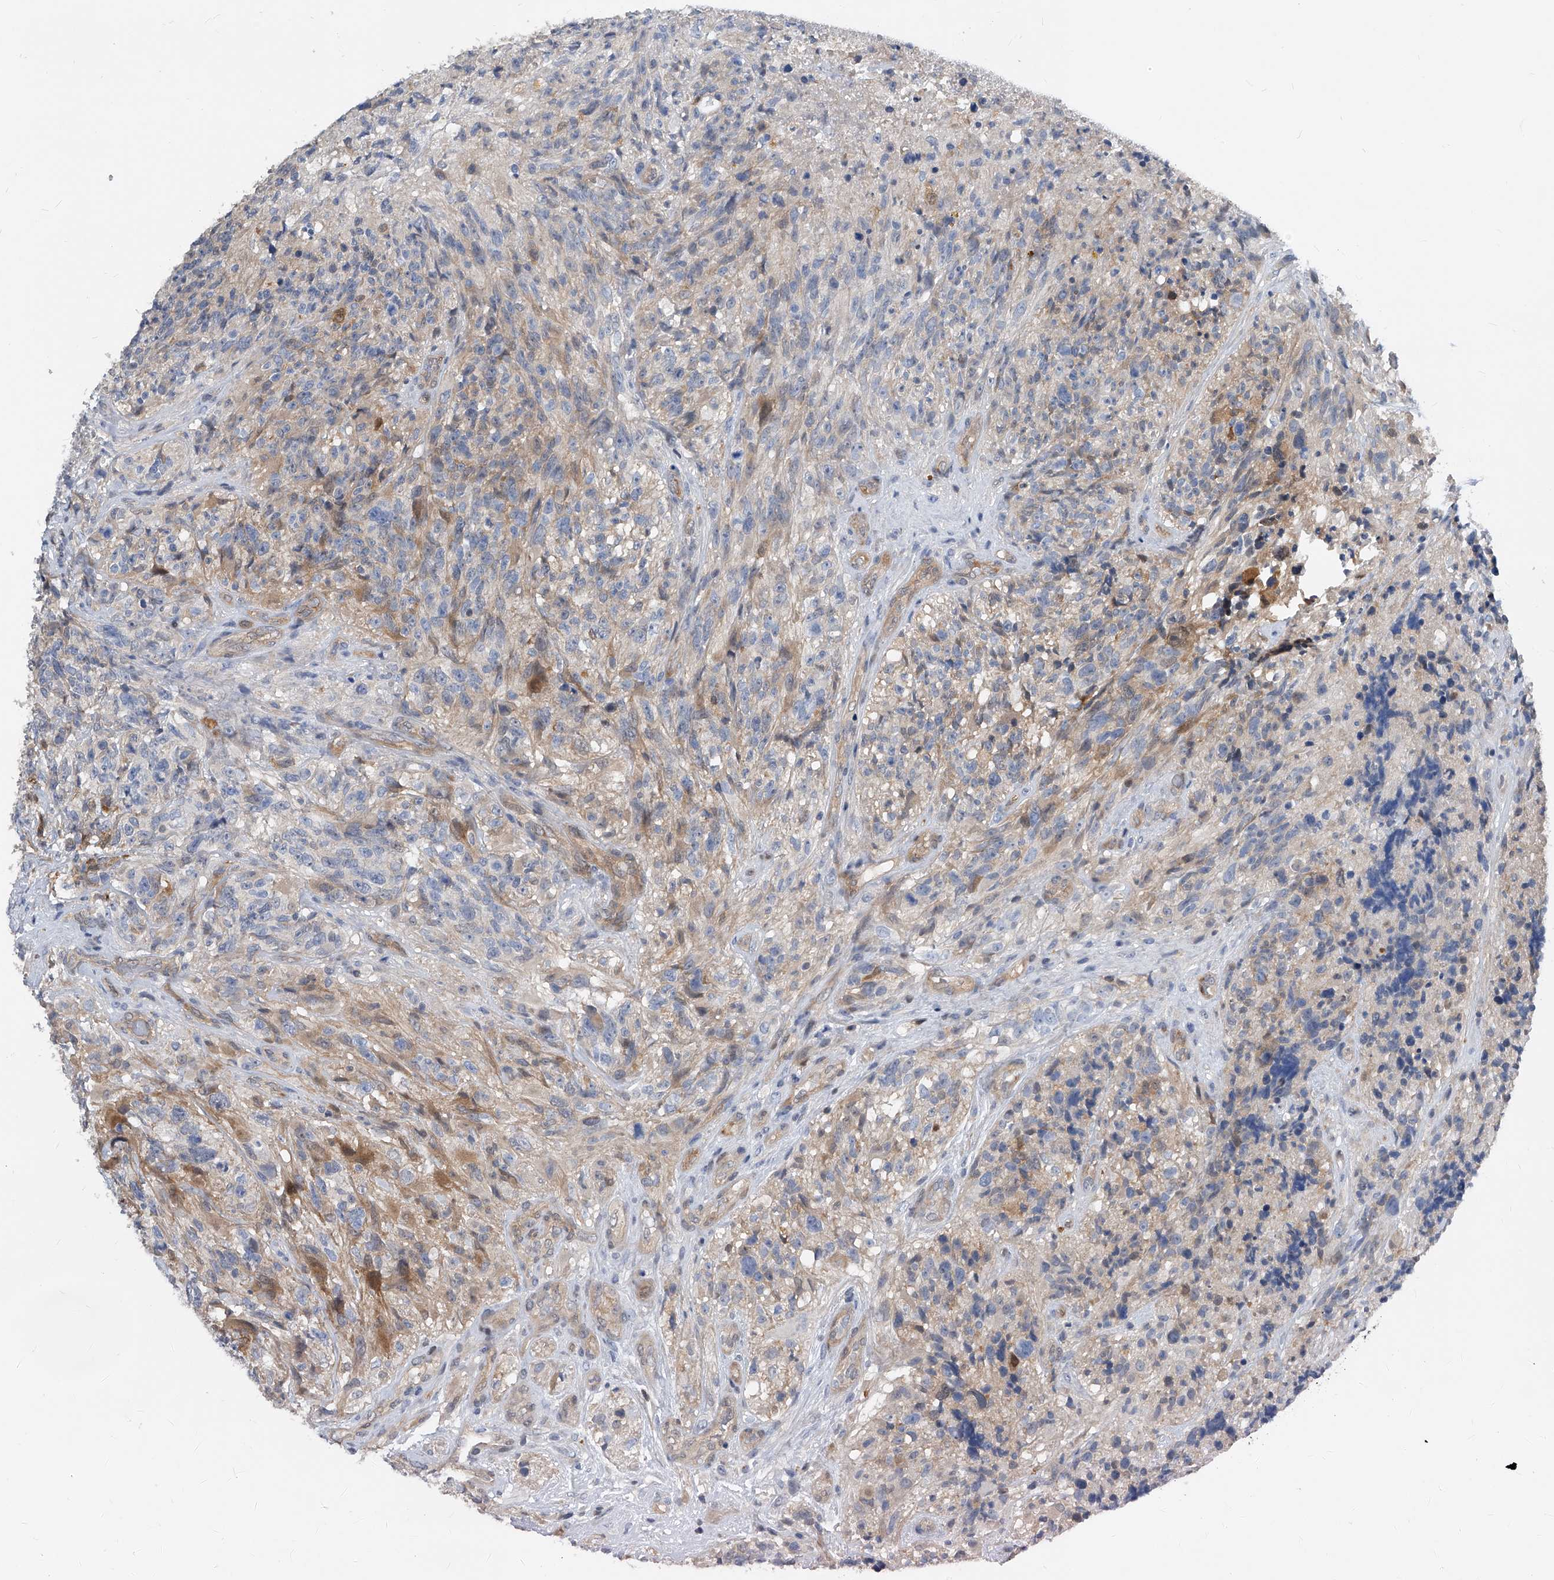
{"staining": {"intensity": "negative", "quantity": "none", "location": "none"}, "tissue": "glioma", "cell_type": "Tumor cells", "image_type": "cancer", "snomed": [{"axis": "morphology", "description": "Glioma, malignant, High grade"}, {"axis": "topography", "description": "Brain"}], "caption": "The immunohistochemistry histopathology image has no significant positivity in tumor cells of high-grade glioma (malignant) tissue.", "gene": "MAP2K6", "patient": {"sex": "male", "age": 69}}